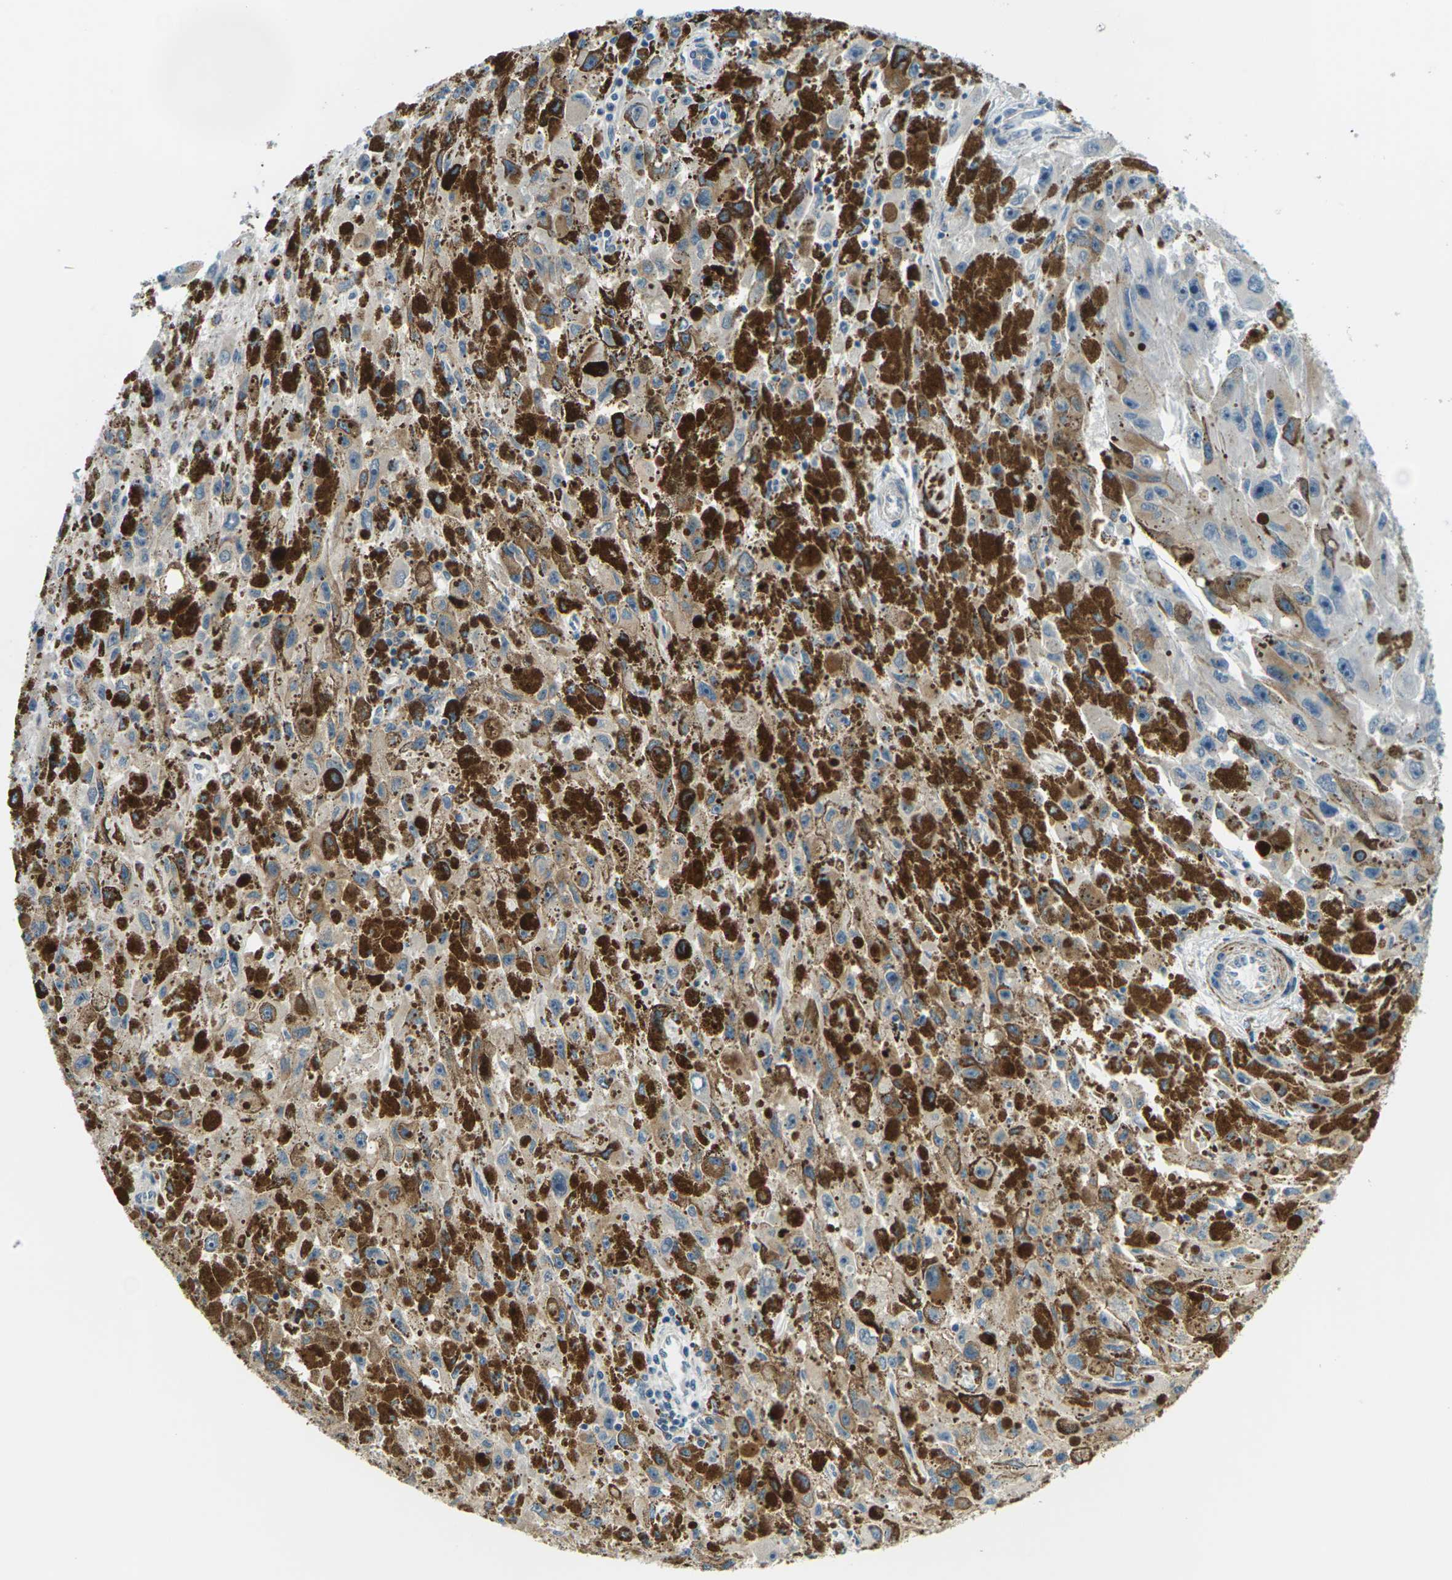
{"staining": {"intensity": "moderate", "quantity": ">75%", "location": "cytoplasmic/membranous"}, "tissue": "melanoma", "cell_type": "Tumor cells", "image_type": "cancer", "snomed": [{"axis": "morphology", "description": "Malignant melanoma, NOS"}, {"axis": "topography", "description": "Skin"}], "caption": "Immunohistochemical staining of human malignant melanoma reveals medium levels of moderate cytoplasmic/membranous protein expression in approximately >75% of tumor cells.", "gene": "SLC13A3", "patient": {"sex": "female", "age": 104}}